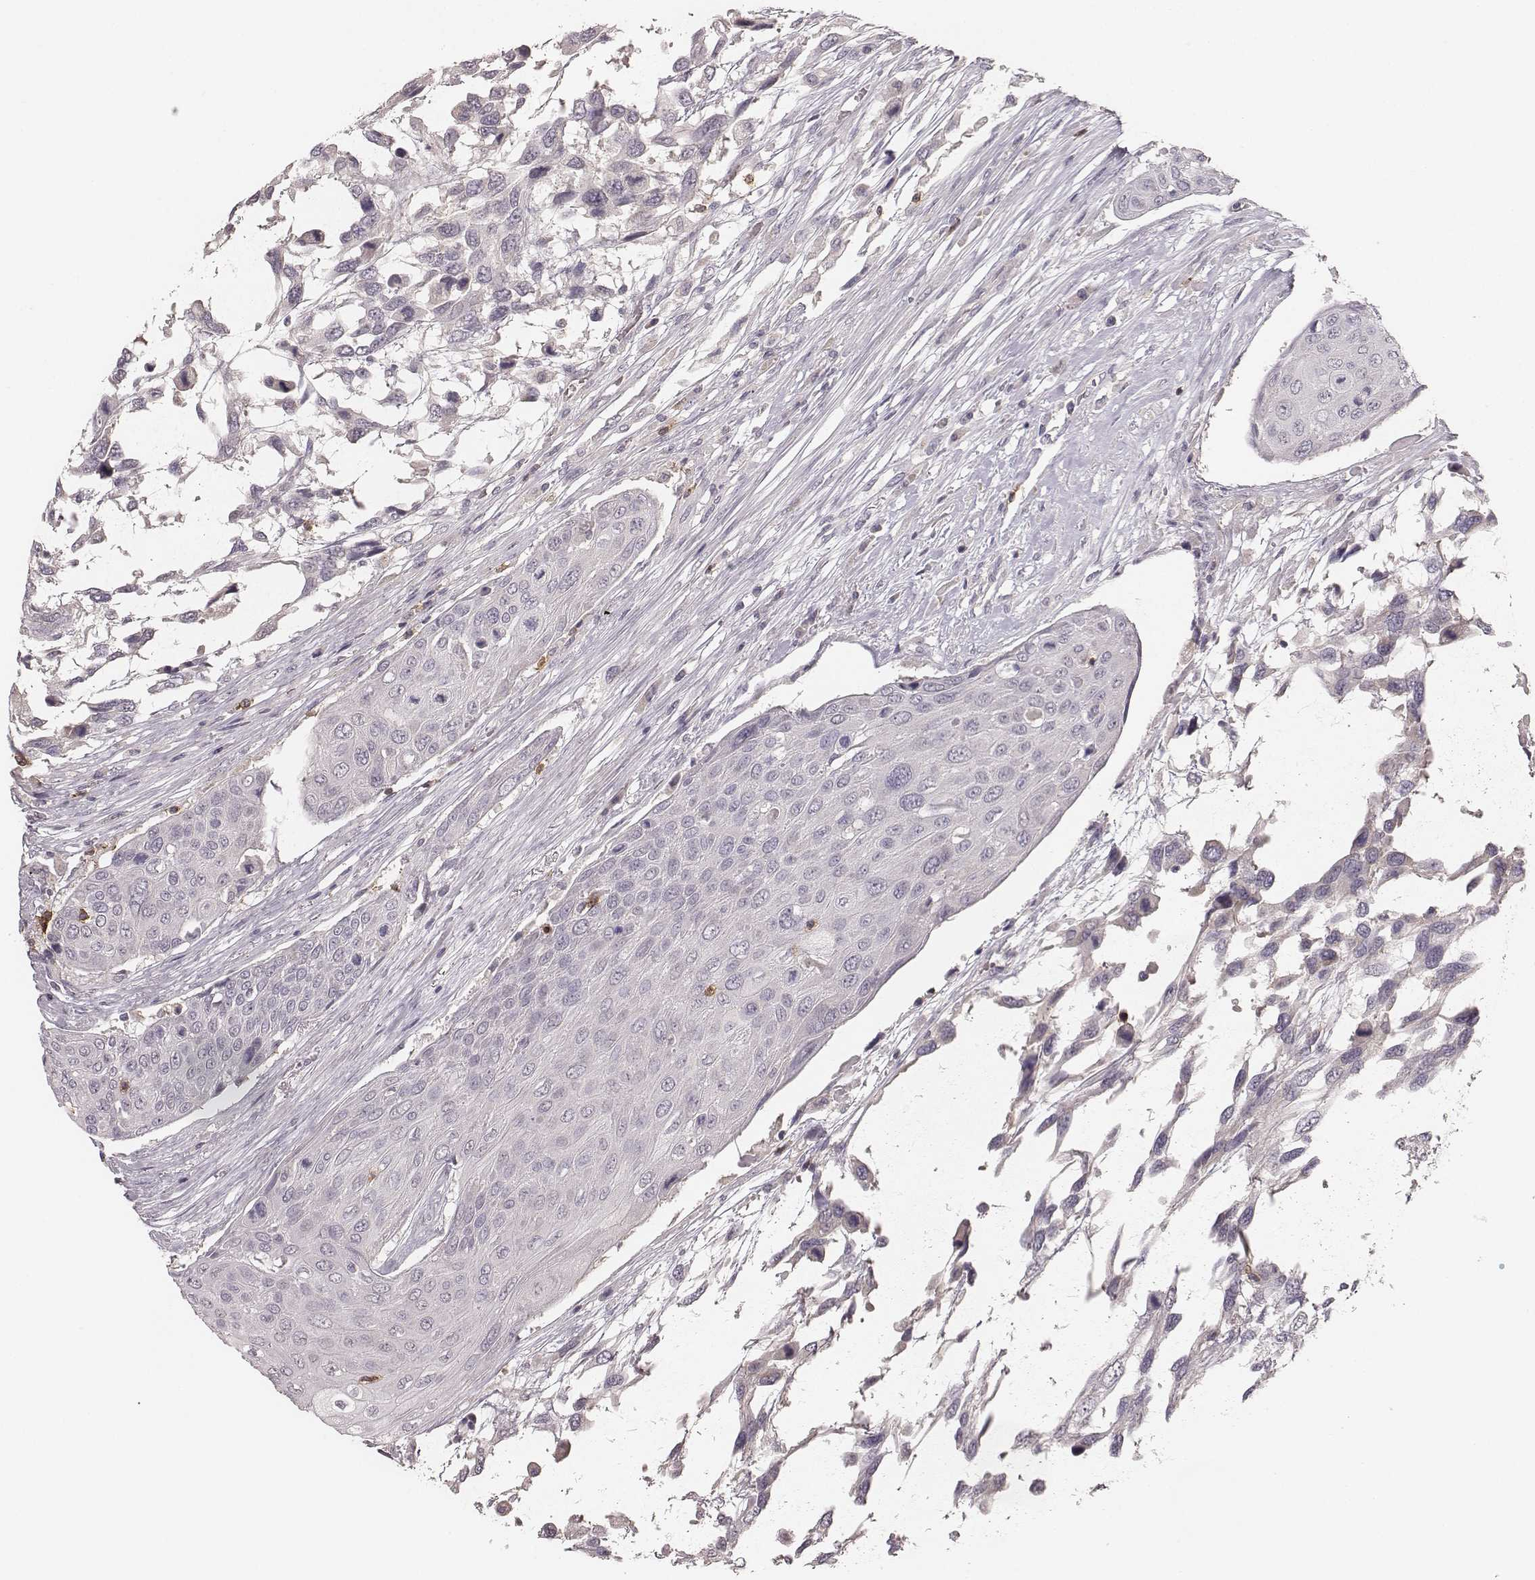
{"staining": {"intensity": "negative", "quantity": "none", "location": "none"}, "tissue": "urothelial cancer", "cell_type": "Tumor cells", "image_type": "cancer", "snomed": [{"axis": "morphology", "description": "Urothelial carcinoma, High grade"}, {"axis": "topography", "description": "Urinary bladder"}], "caption": "Immunohistochemistry (IHC) micrograph of urothelial carcinoma (high-grade) stained for a protein (brown), which displays no expression in tumor cells.", "gene": "CD8A", "patient": {"sex": "female", "age": 70}}